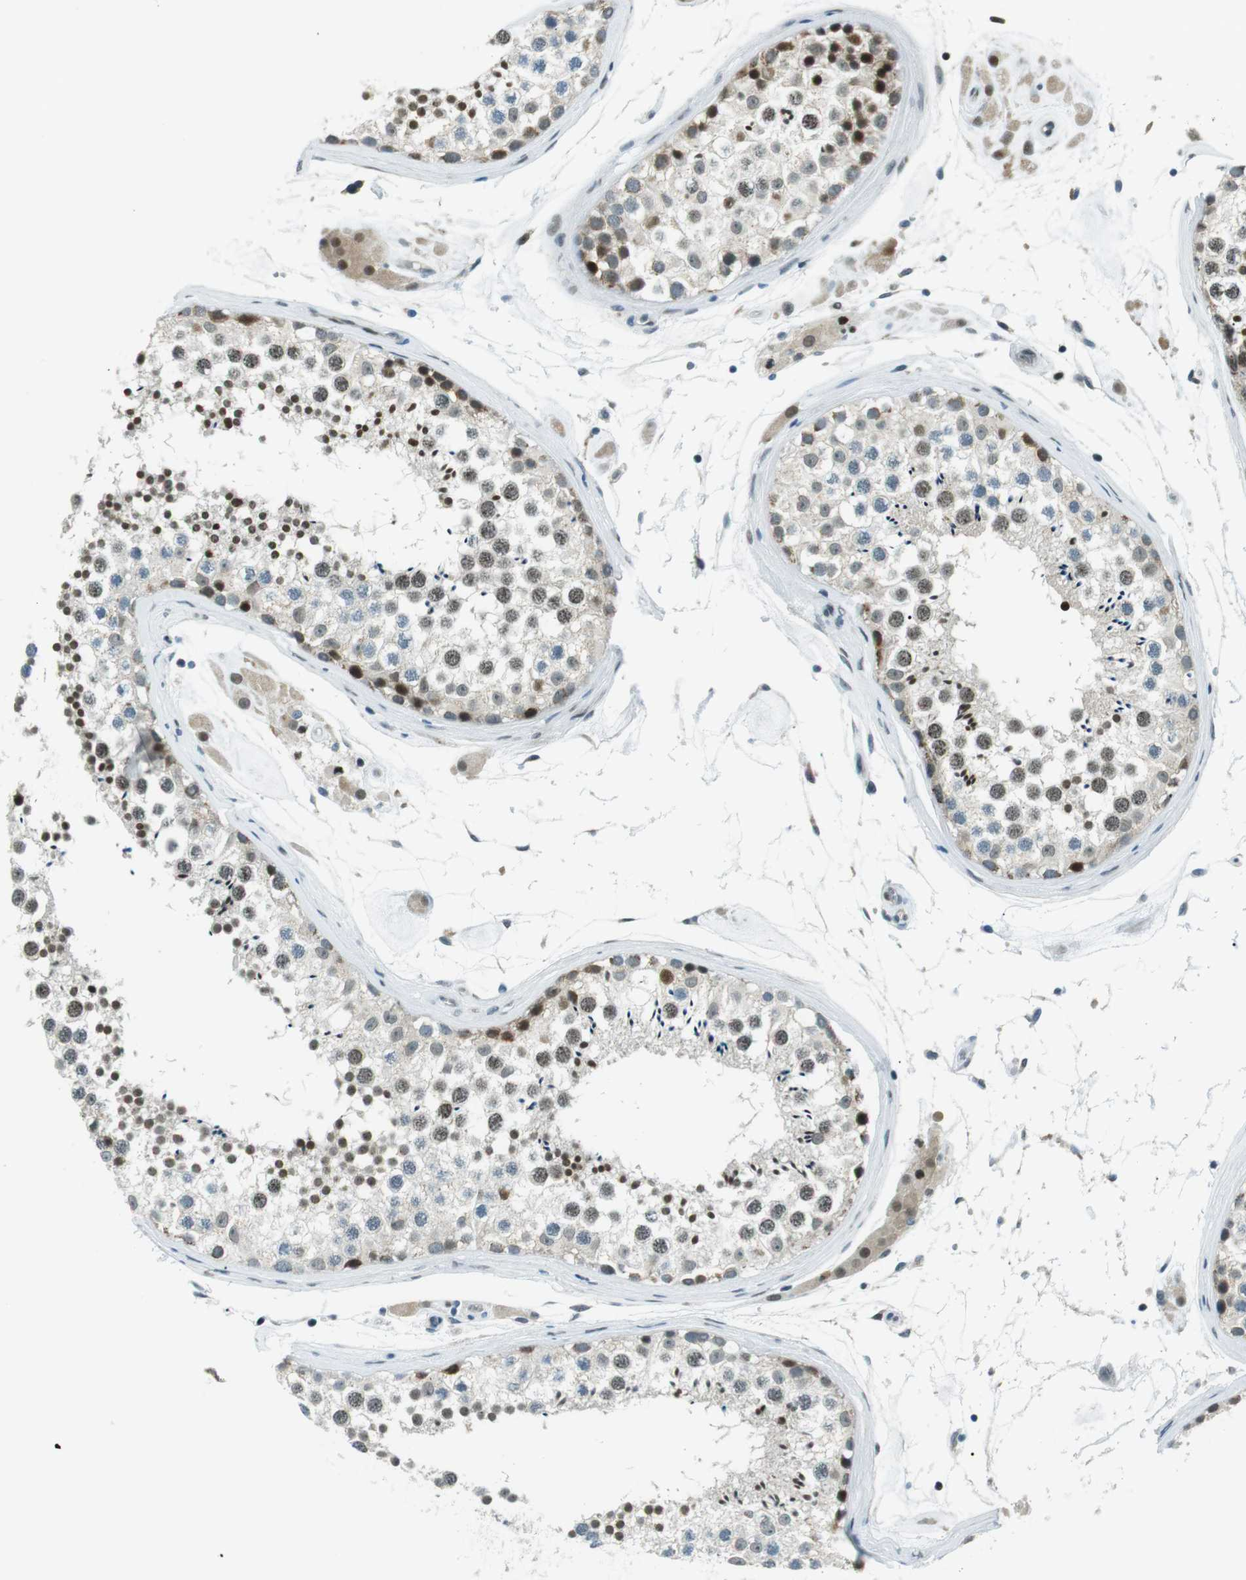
{"staining": {"intensity": "strong", "quantity": "25%-75%", "location": "nuclear"}, "tissue": "testis", "cell_type": "Cells in seminiferous ducts", "image_type": "normal", "snomed": [{"axis": "morphology", "description": "Normal tissue, NOS"}, {"axis": "topography", "description": "Testis"}], "caption": "IHC of normal testis exhibits high levels of strong nuclear positivity in approximately 25%-75% of cells in seminiferous ducts. (DAB (3,3'-diaminobenzidine) IHC with brightfield microscopy, high magnification).", "gene": "PJA1", "patient": {"sex": "male", "age": 46}}